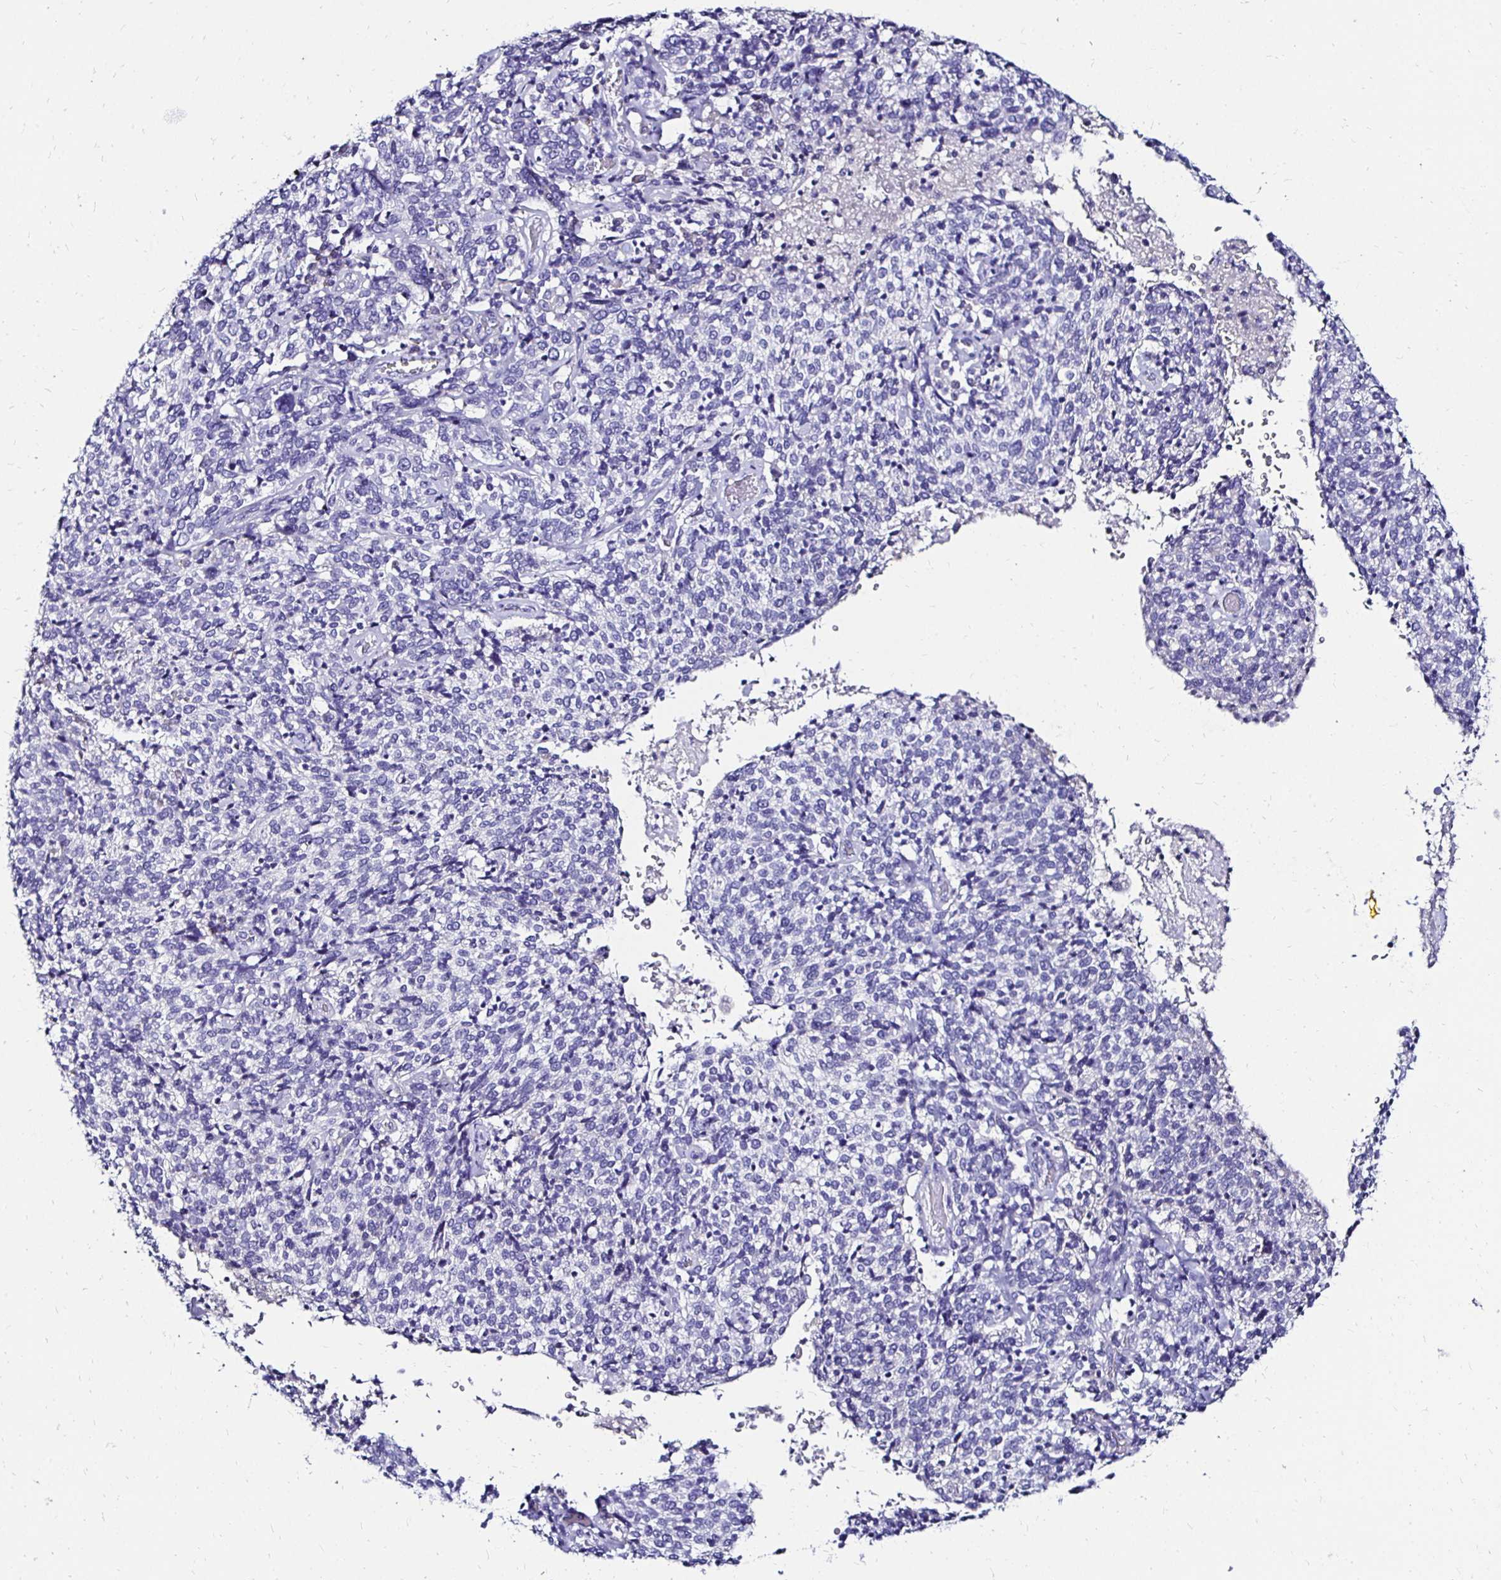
{"staining": {"intensity": "negative", "quantity": "none", "location": "none"}, "tissue": "cervical cancer", "cell_type": "Tumor cells", "image_type": "cancer", "snomed": [{"axis": "morphology", "description": "Squamous cell carcinoma, NOS"}, {"axis": "topography", "description": "Cervix"}], "caption": "Cervical cancer stained for a protein using IHC displays no expression tumor cells.", "gene": "KCNT1", "patient": {"sex": "female", "age": 46}}